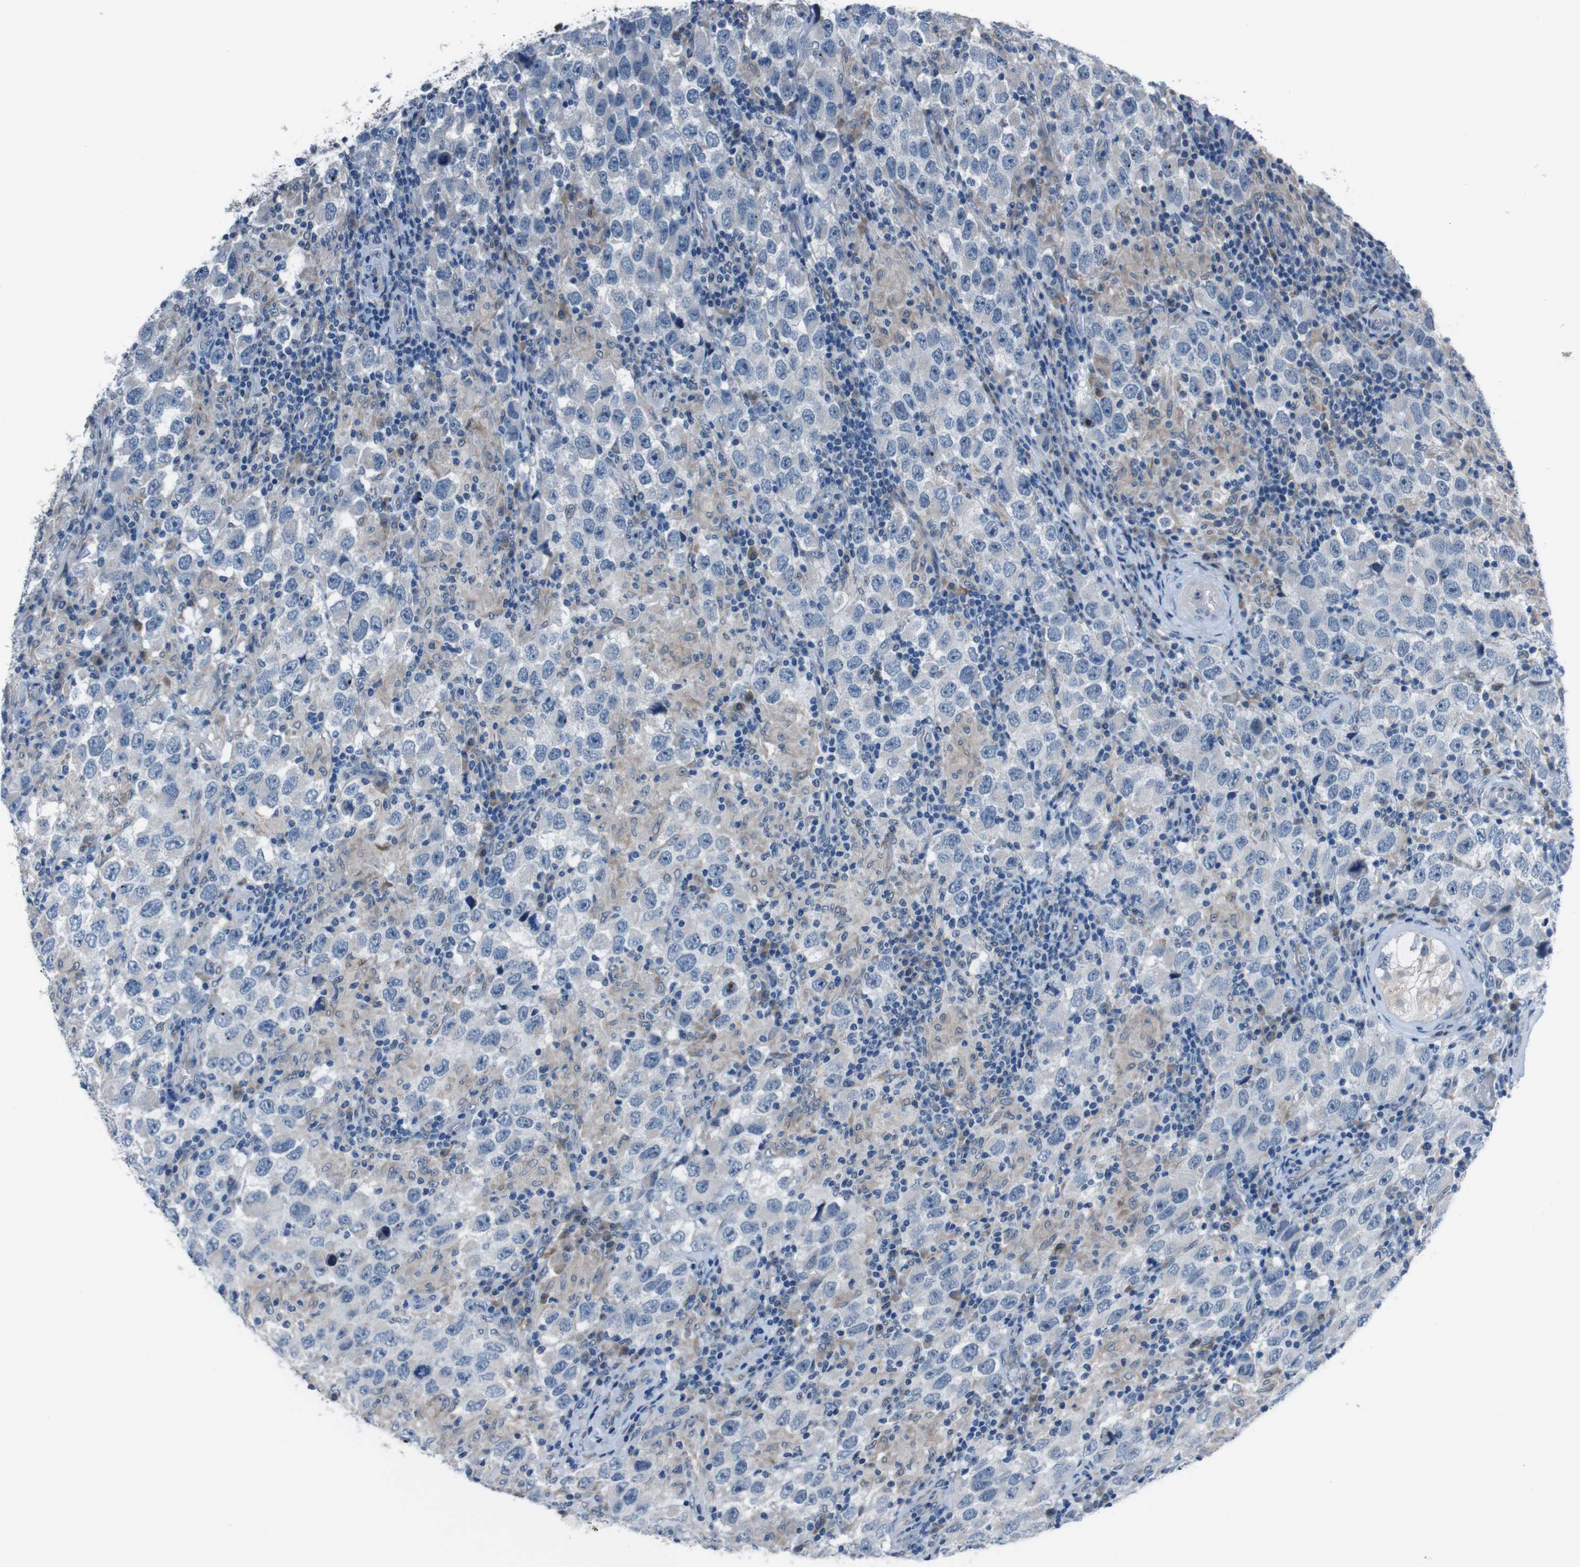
{"staining": {"intensity": "negative", "quantity": "none", "location": "none"}, "tissue": "testis cancer", "cell_type": "Tumor cells", "image_type": "cancer", "snomed": [{"axis": "morphology", "description": "Carcinoma, Embryonal, NOS"}, {"axis": "topography", "description": "Testis"}], "caption": "Immunohistochemistry image of neoplastic tissue: testis cancer stained with DAB (3,3'-diaminobenzidine) shows no significant protein expression in tumor cells.", "gene": "CDH22", "patient": {"sex": "male", "age": 21}}